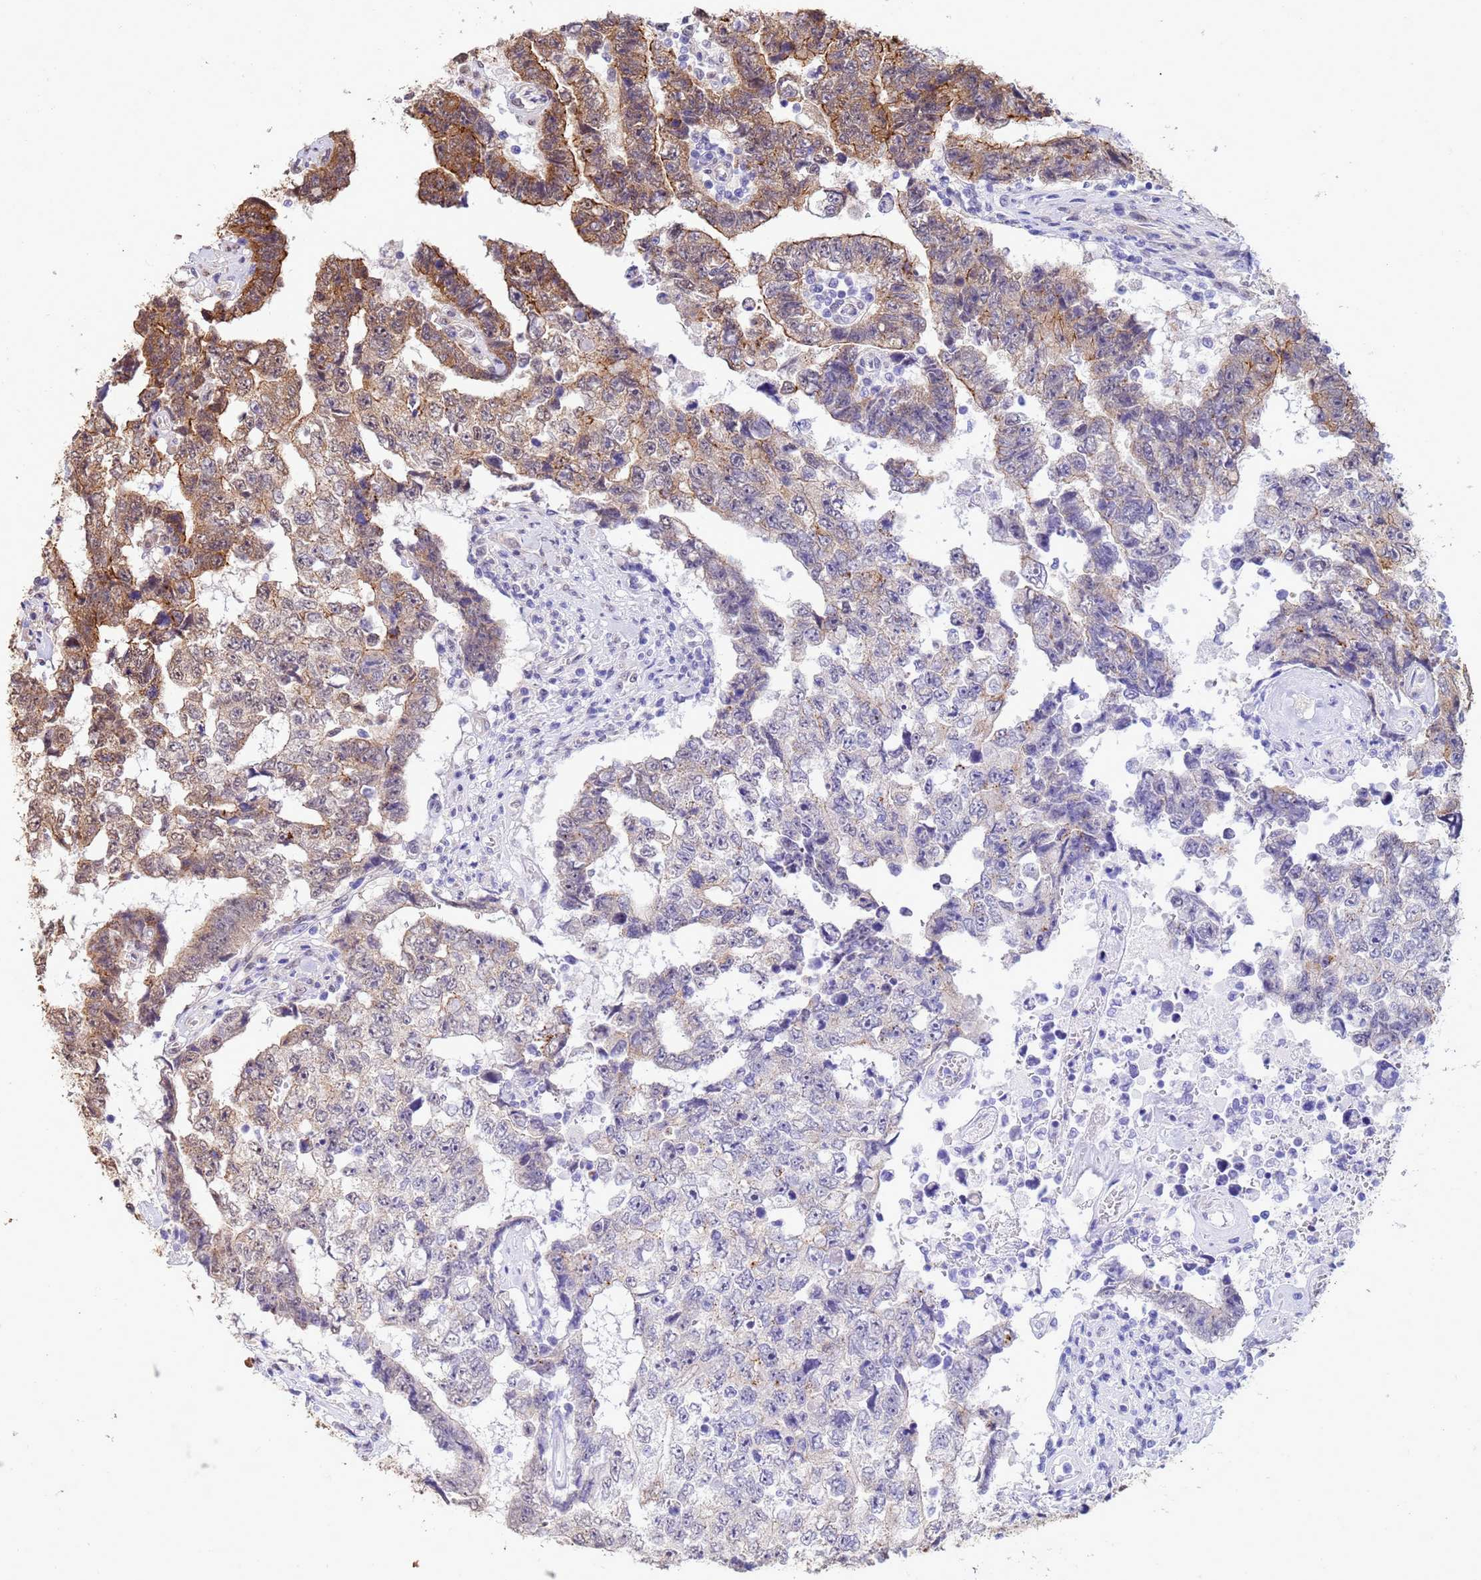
{"staining": {"intensity": "moderate", "quantity": "25%-75%", "location": "cytoplasmic/membranous"}, "tissue": "testis cancer", "cell_type": "Tumor cells", "image_type": "cancer", "snomed": [{"axis": "morphology", "description": "Normal tissue, NOS"}, {"axis": "morphology", "description": "Carcinoma, Embryonal, NOS"}, {"axis": "topography", "description": "Testis"}, {"axis": "topography", "description": "Epididymis"}], "caption": "IHC (DAB) staining of human embryonal carcinoma (testis) reveals moderate cytoplasmic/membranous protein positivity in approximately 25%-75% of tumor cells. The protein of interest is shown in brown color, while the nuclei are stained blue.", "gene": "TRIP6", "patient": {"sex": "male", "age": 25}}